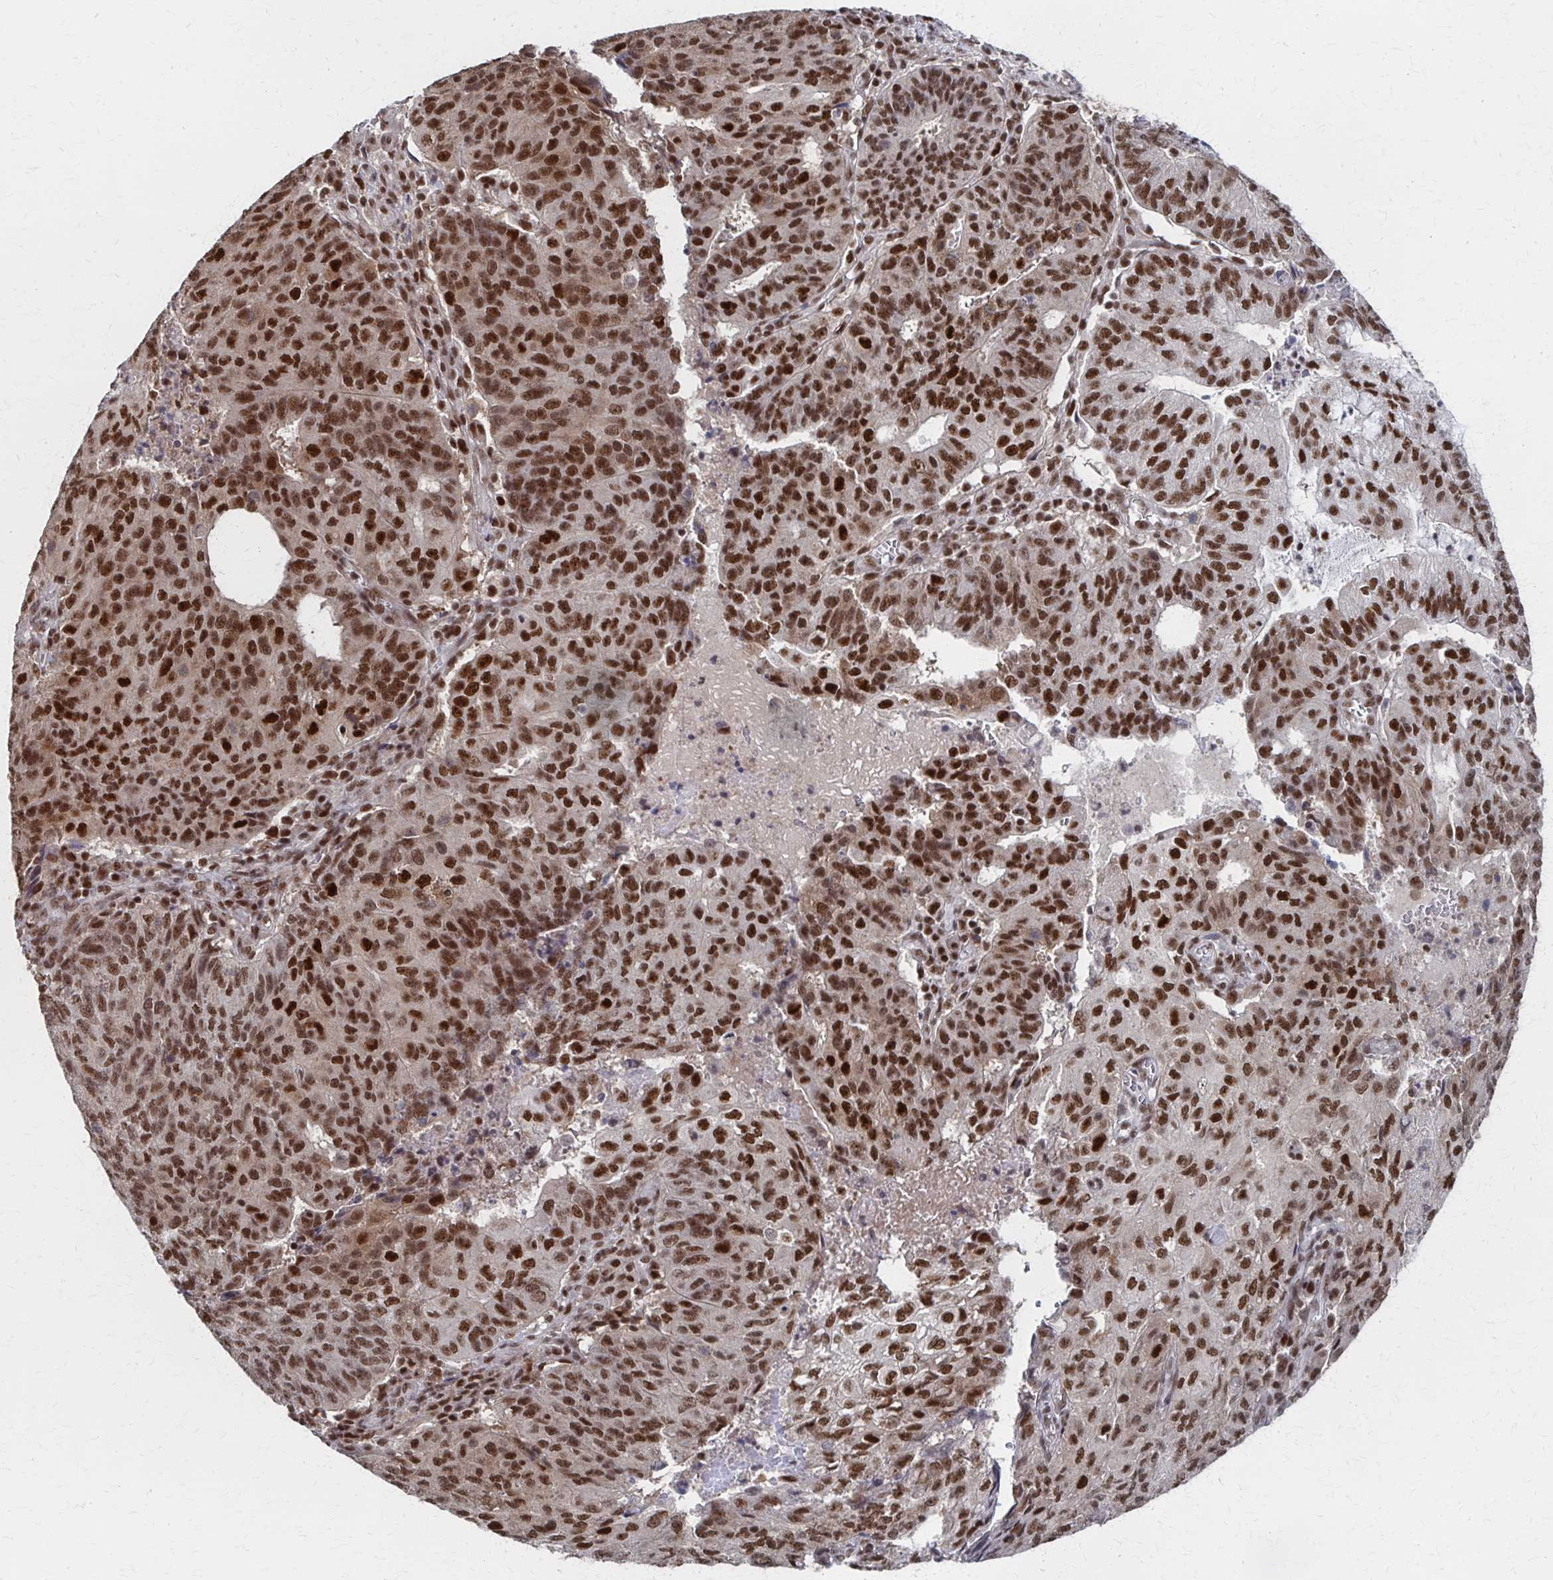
{"staining": {"intensity": "strong", "quantity": ">75%", "location": "nuclear"}, "tissue": "endometrial cancer", "cell_type": "Tumor cells", "image_type": "cancer", "snomed": [{"axis": "morphology", "description": "Adenocarcinoma, NOS"}, {"axis": "topography", "description": "Endometrium"}], "caption": "Endometrial adenocarcinoma was stained to show a protein in brown. There is high levels of strong nuclear staining in approximately >75% of tumor cells.", "gene": "GTF2B", "patient": {"sex": "female", "age": 82}}